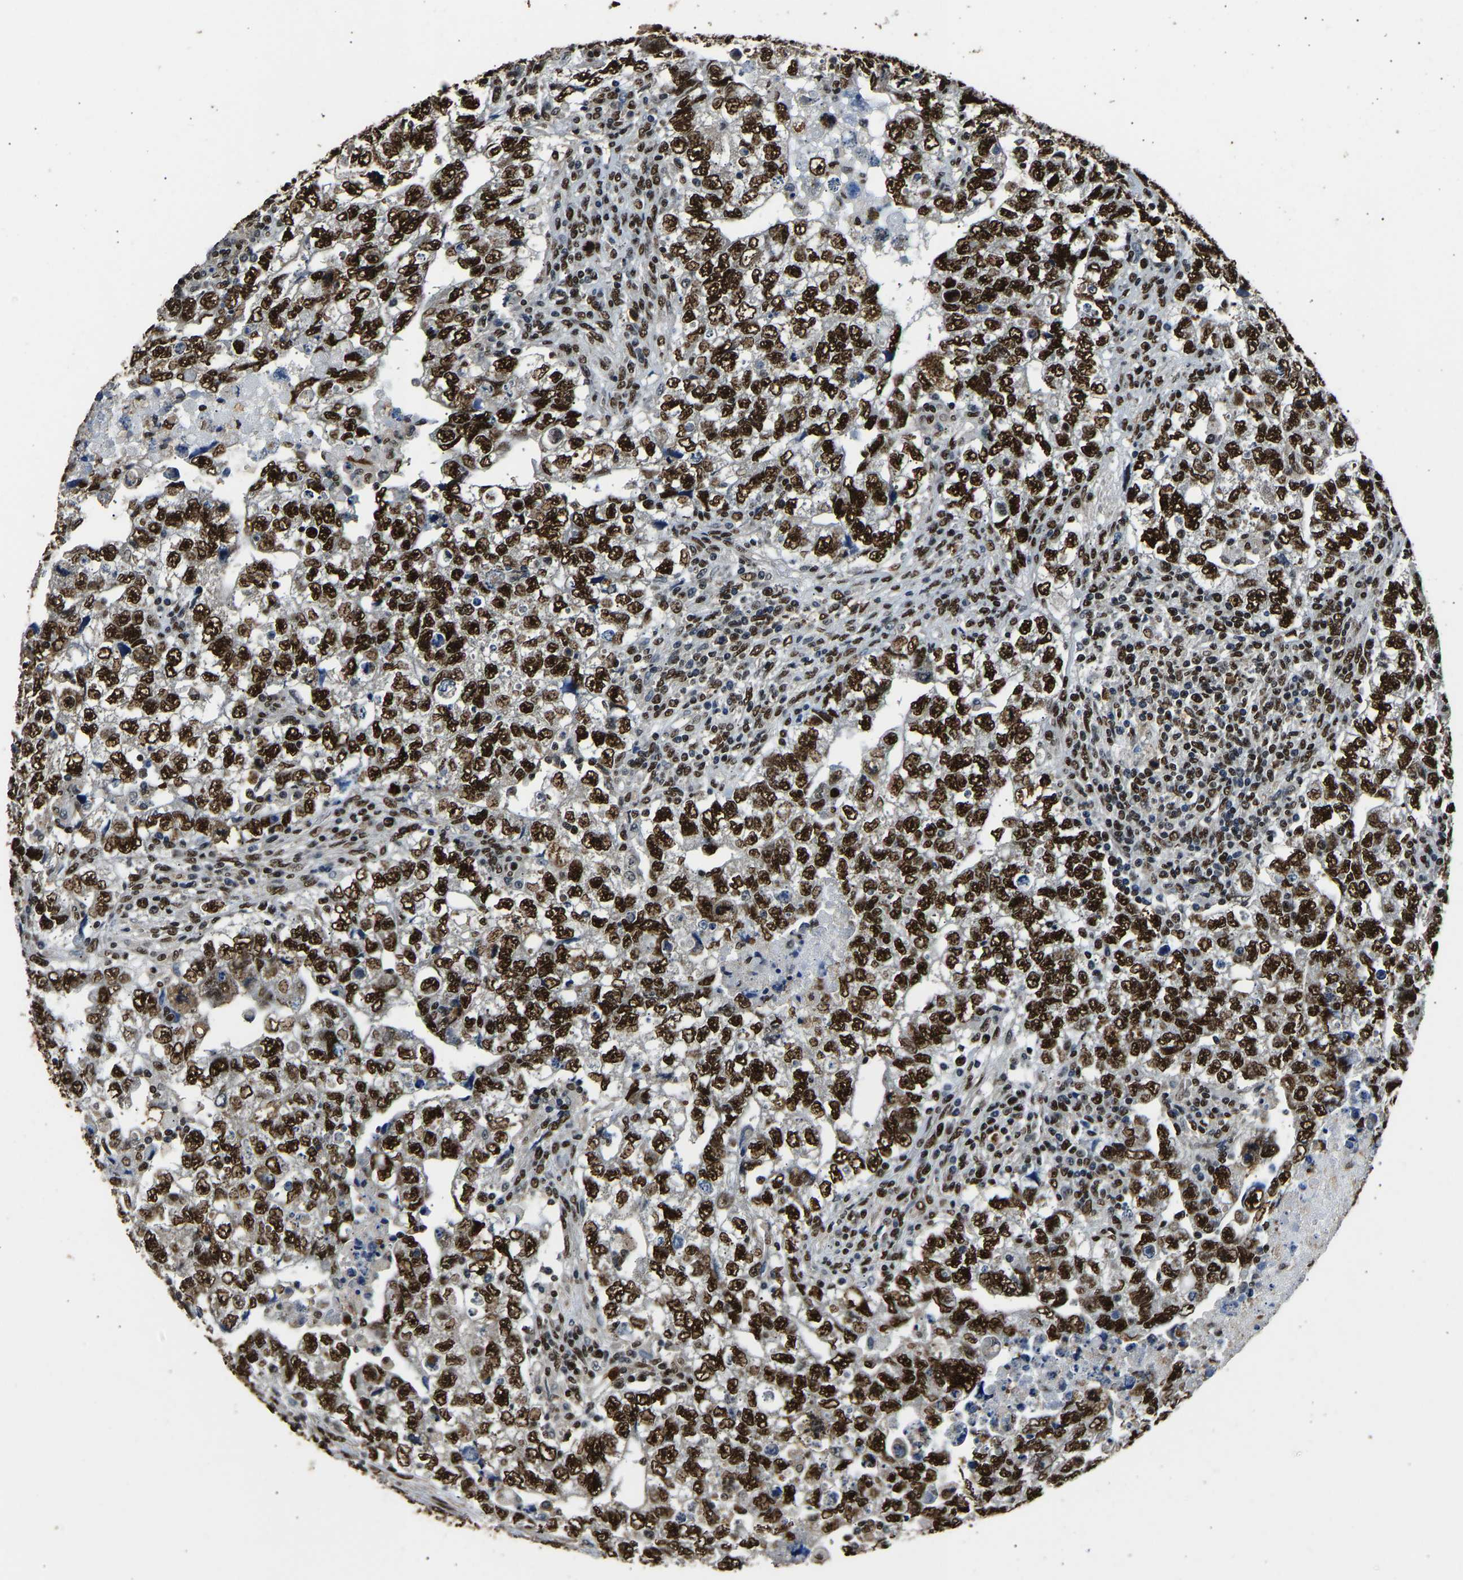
{"staining": {"intensity": "strong", "quantity": ">75%", "location": "nuclear"}, "tissue": "testis cancer", "cell_type": "Tumor cells", "image_type": "cancer", "snomed": [{"axis": "morphology", "description": "Carcinoma, Embryonal, NOS"}, {"axis": "topography", "description": "Testis"}], "caption": "Tumor cells display strong nuclear expression in about >75% of cells in testis embryonal carcinoma.", "gene": "SAFB", "patient": {"sex": "male", "age": 36}}